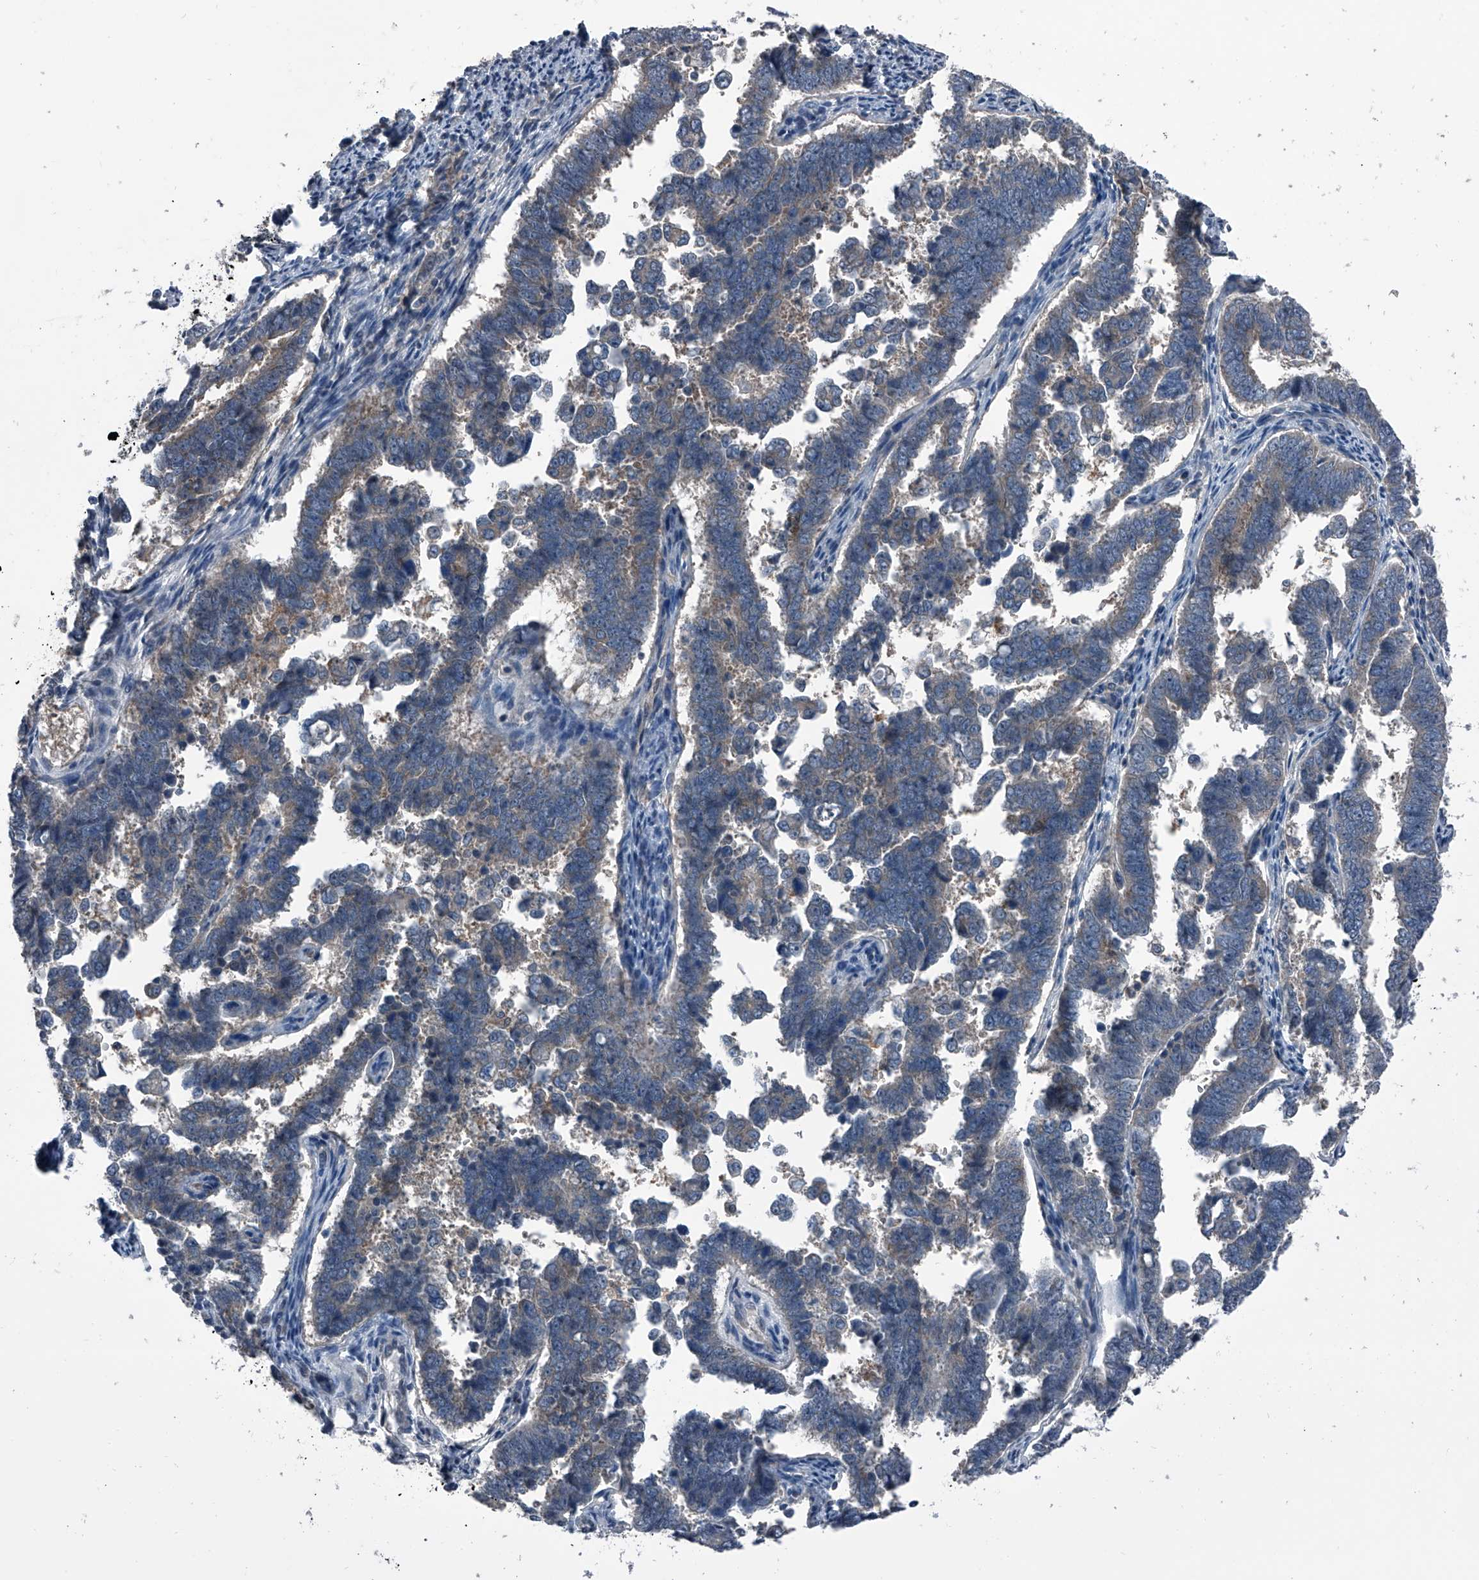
{"staining": {"intensity": "weak", "quantity": "25%-75%", "location": "cytoplasmic/membranous"}, "tissue": "endometrial cancer", "cell_type": "Tumor cells", "image_type": "cancer", "snomed": [{"axis": "morphology", "description": "Adenocarcinoma, NOS"}, {"axis": "topography", "description": "Endometrium"}], "caption": "Adenocarcinoma (endometrial) stained with a protein marker exhibits weak staining in tumor cells.", "gene": "PIP5K1A", "patient": {"sex": "female", "age": 75}}